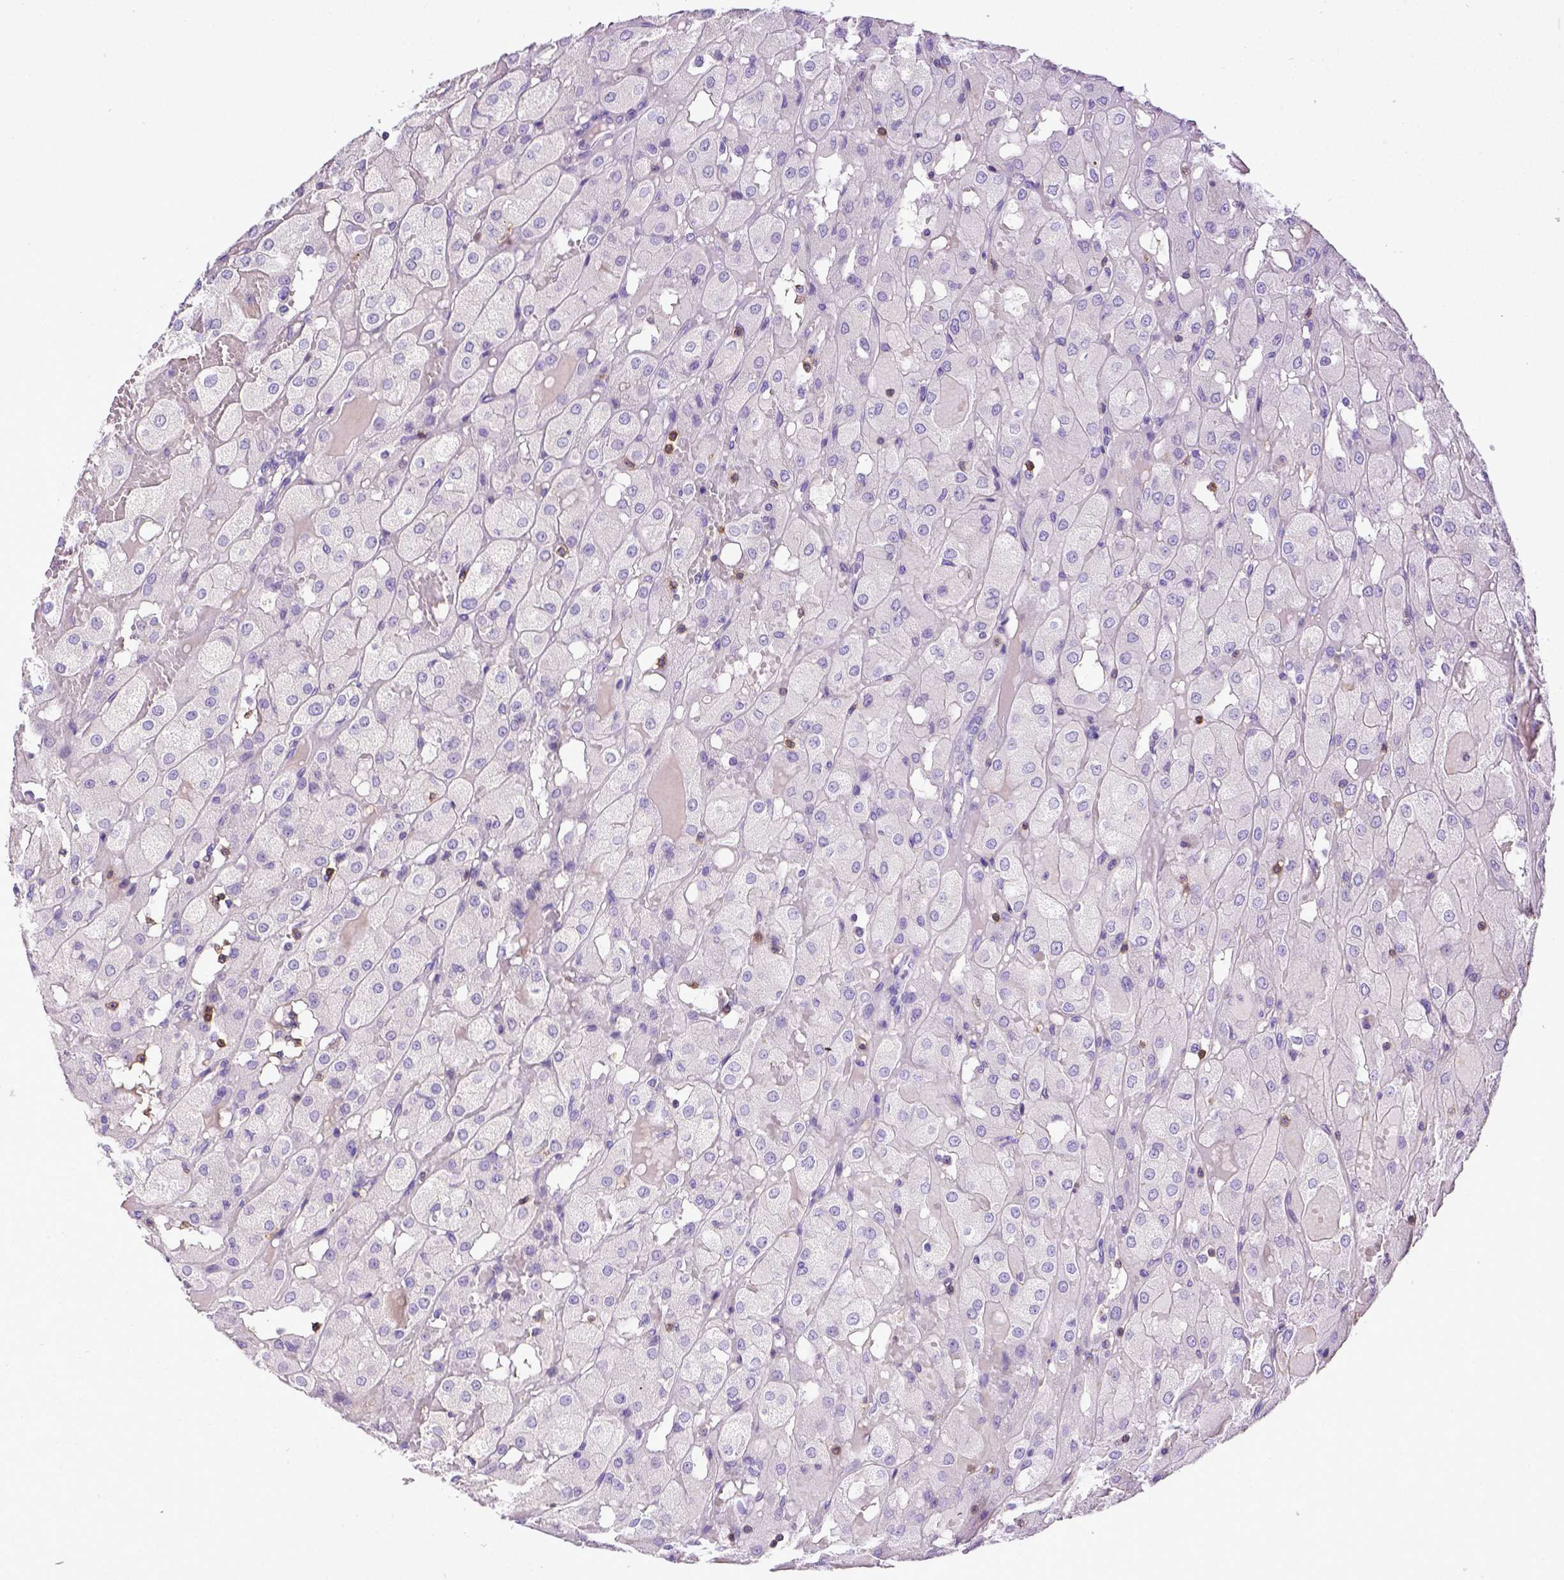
{"staining": {"intensity": "negative", "quantity": "none", "location": "none"}, "tissue": "renal cancer", "cell_type": "Tumor cells", "image_type": "cancer", "snomed": [{"axis": "morphology", "description": "Adenocarcinoma, NOS"}, {"axis": "topography", "description": "Kidney"}], "caption": "Micrograph shows no protein staining in tumor cells of adenocarcinoma (renal) tissue.", "gene": "CD3E", "patient": {"sex": "male", "age": 72}}